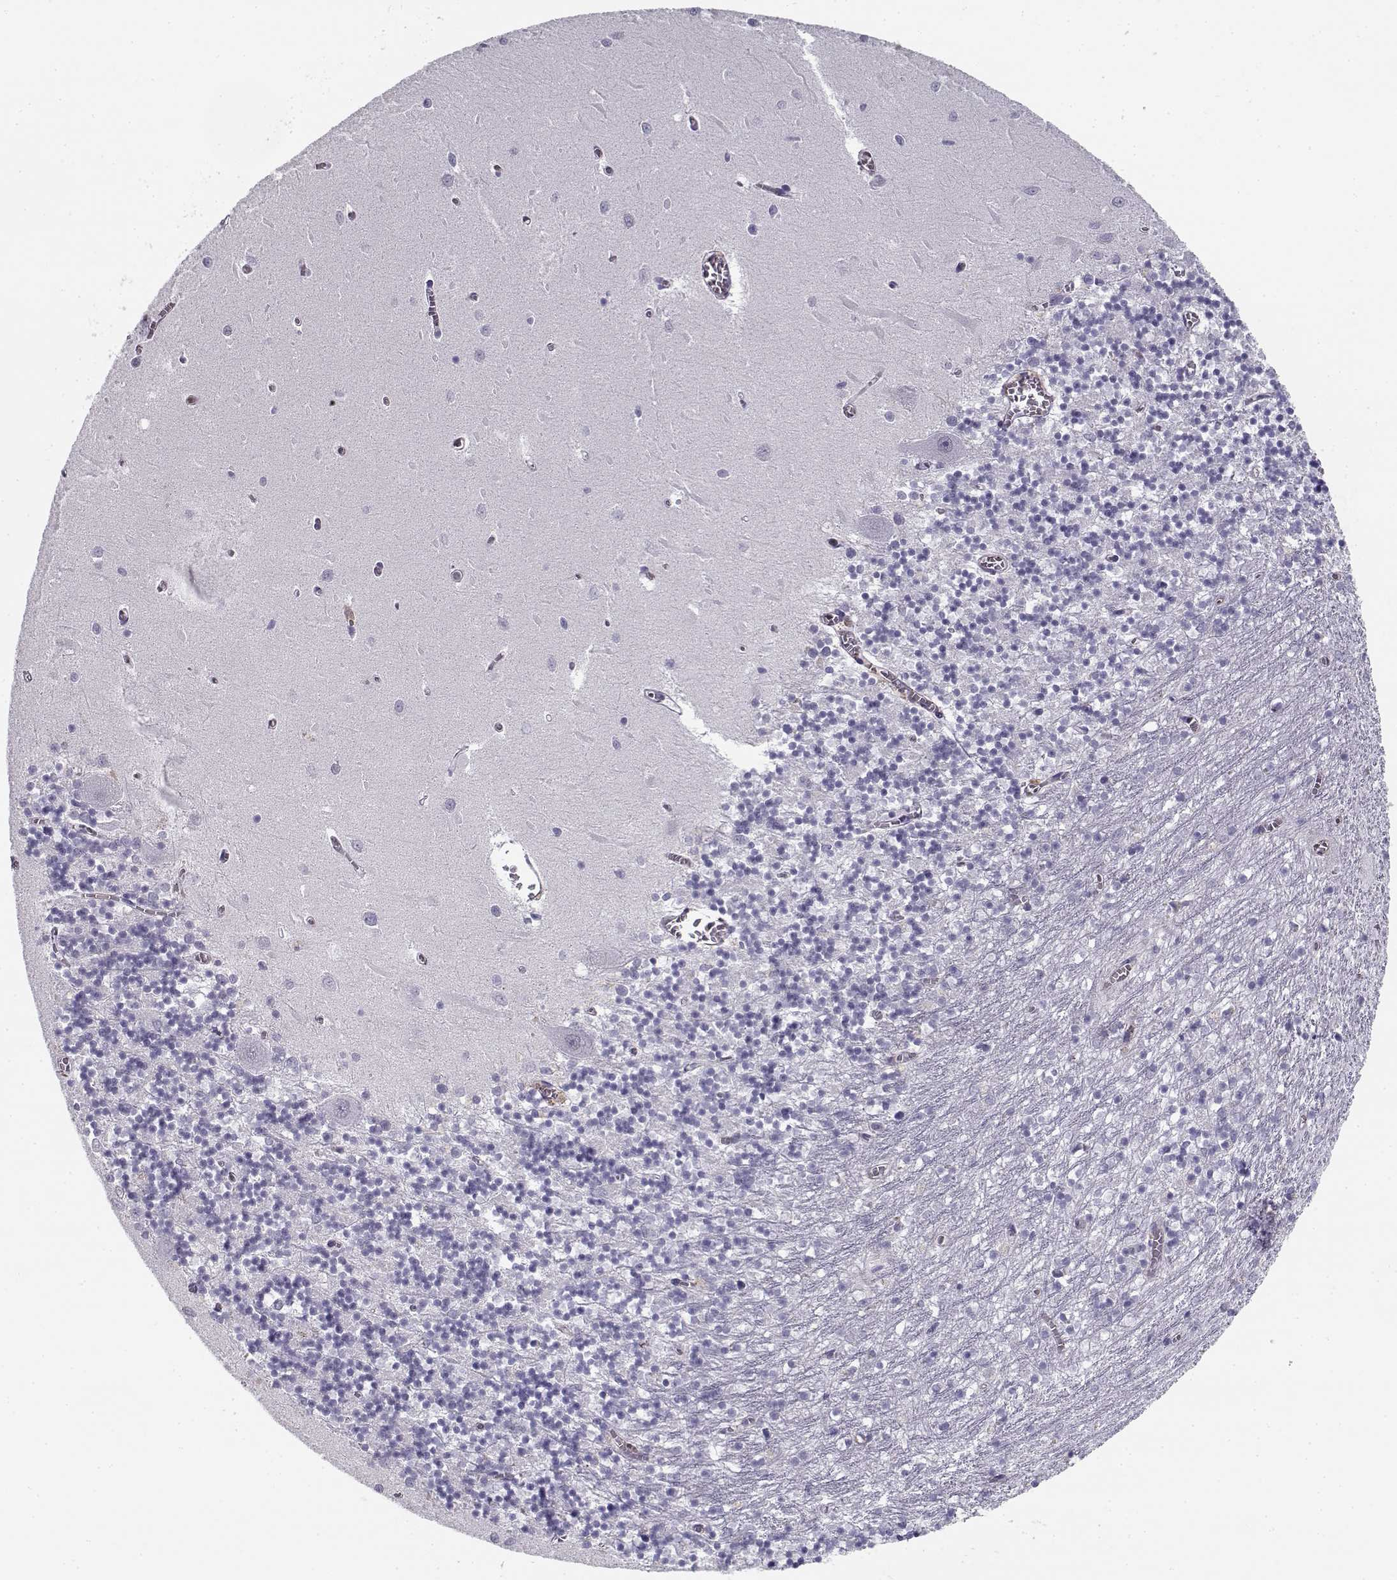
{"staining": {"intensity": "negative", "quantity": "none", "location": "none"}, "tissue": "cerebellum", "cell_type": "Cells in granular layer", "image_type": "normal", "snomed": [{"axis": "morphology", "description": "Normal tissue, NOS"}, {"axis": "topography", "description": "Cerebellum"}], "caption": "Immunohistochemical staining of unremarkable human cerebellum demonstrates no significant staining in cells in granular layer. (DAB (3,3'-diaminobenzidine) immunohistochemistry, high magnification).", "gene": "MYO1A", "patient": {"sex": "female", "age": 64}}